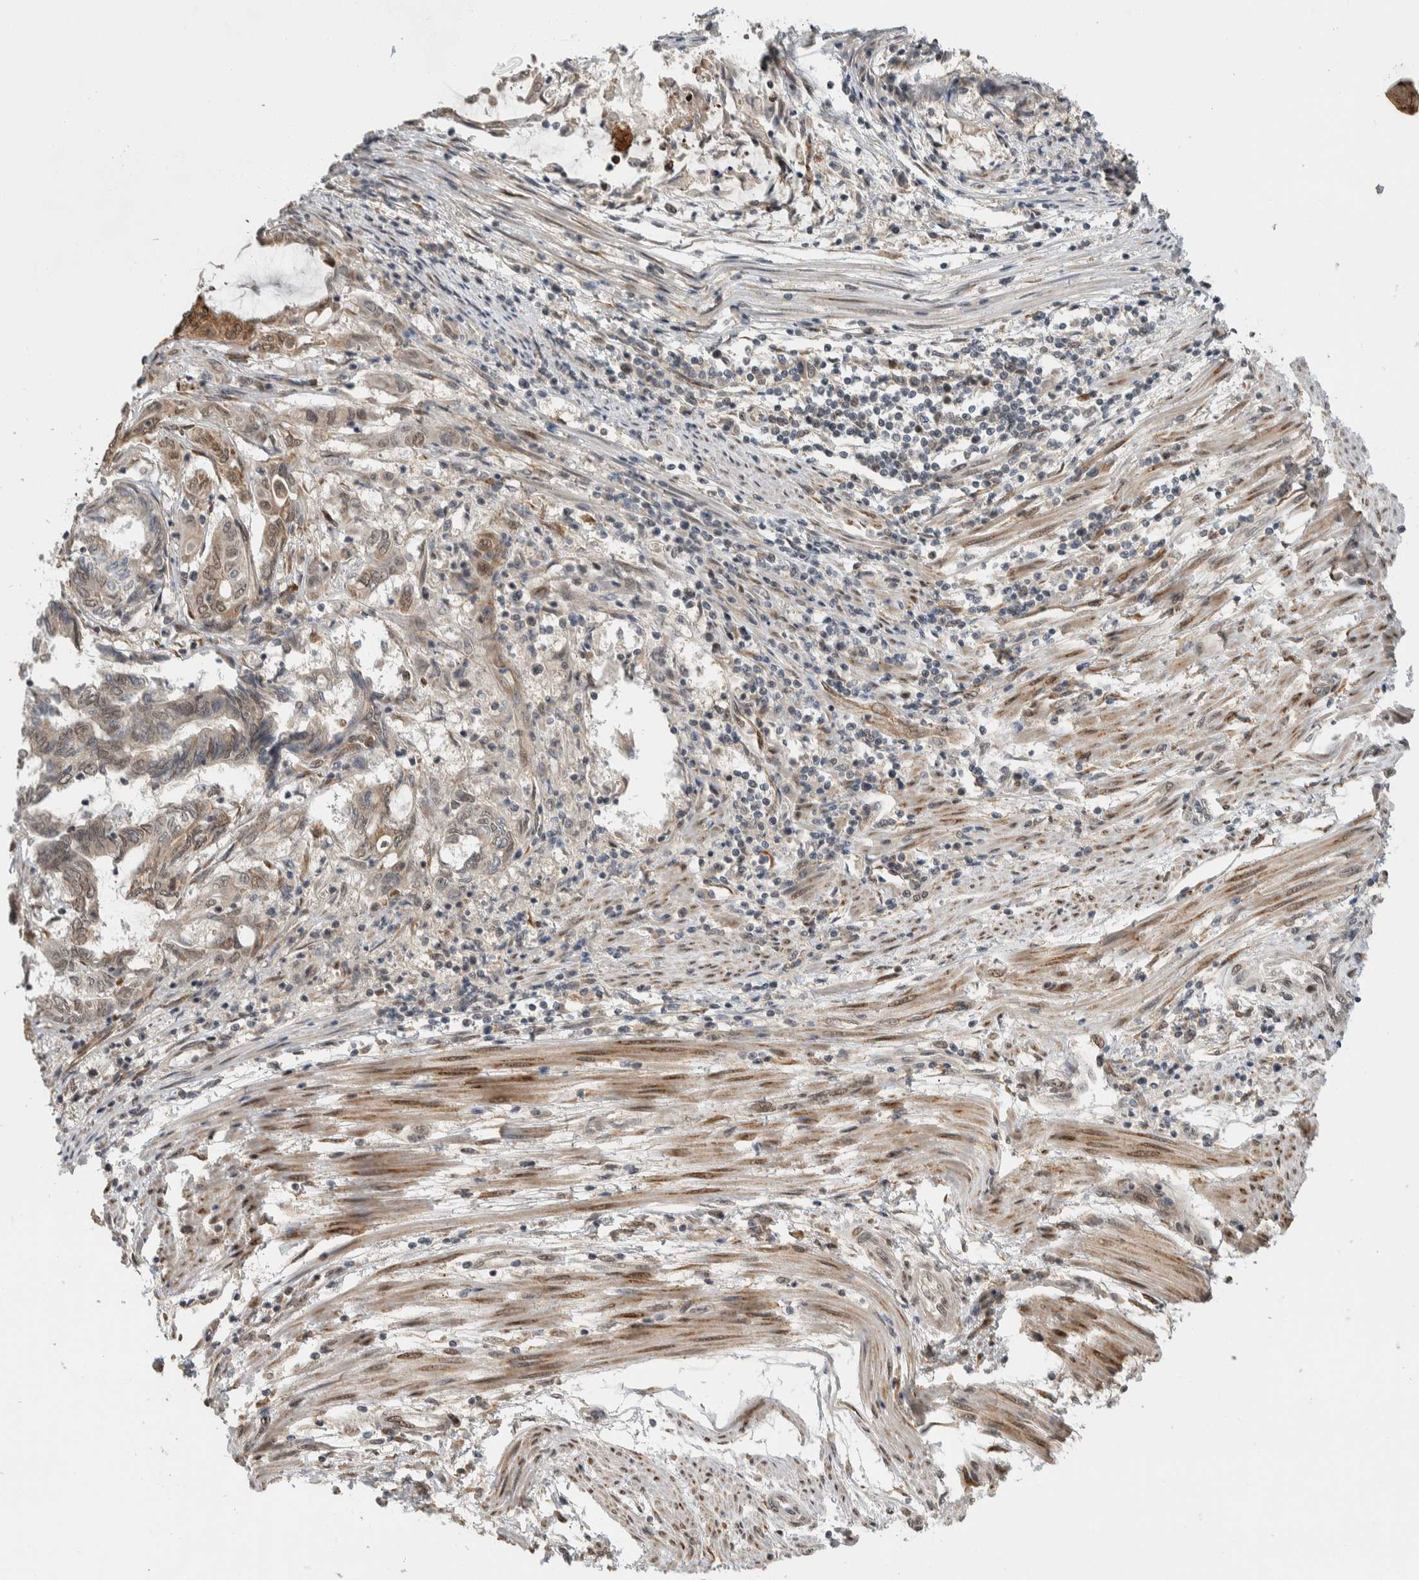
{"staining": {"intensity": "moderate", "quantity": "25%-75%", "location": "cytoplasmic/membranous,nuclear"}, "tissue": "endometrial cancer", "cell_type": "Tumor cells", "image_type": "cancer", "snomed": [{"axis": "morphology", "description": "Adenocarcinoma, NOS"}, {"axis": "topography", "description": "Uterus"}, {"axis": "topography", "description": "Endometrium"}], "caption": "Human endometrial cancer stained with a brown dye reveals moderate cytoplasmic/membranous and nuclear positive positivity in about 25%-75% of tumor cells.", "gene": "TNRC18", "patient": {"sex": "female", "age": 70}}